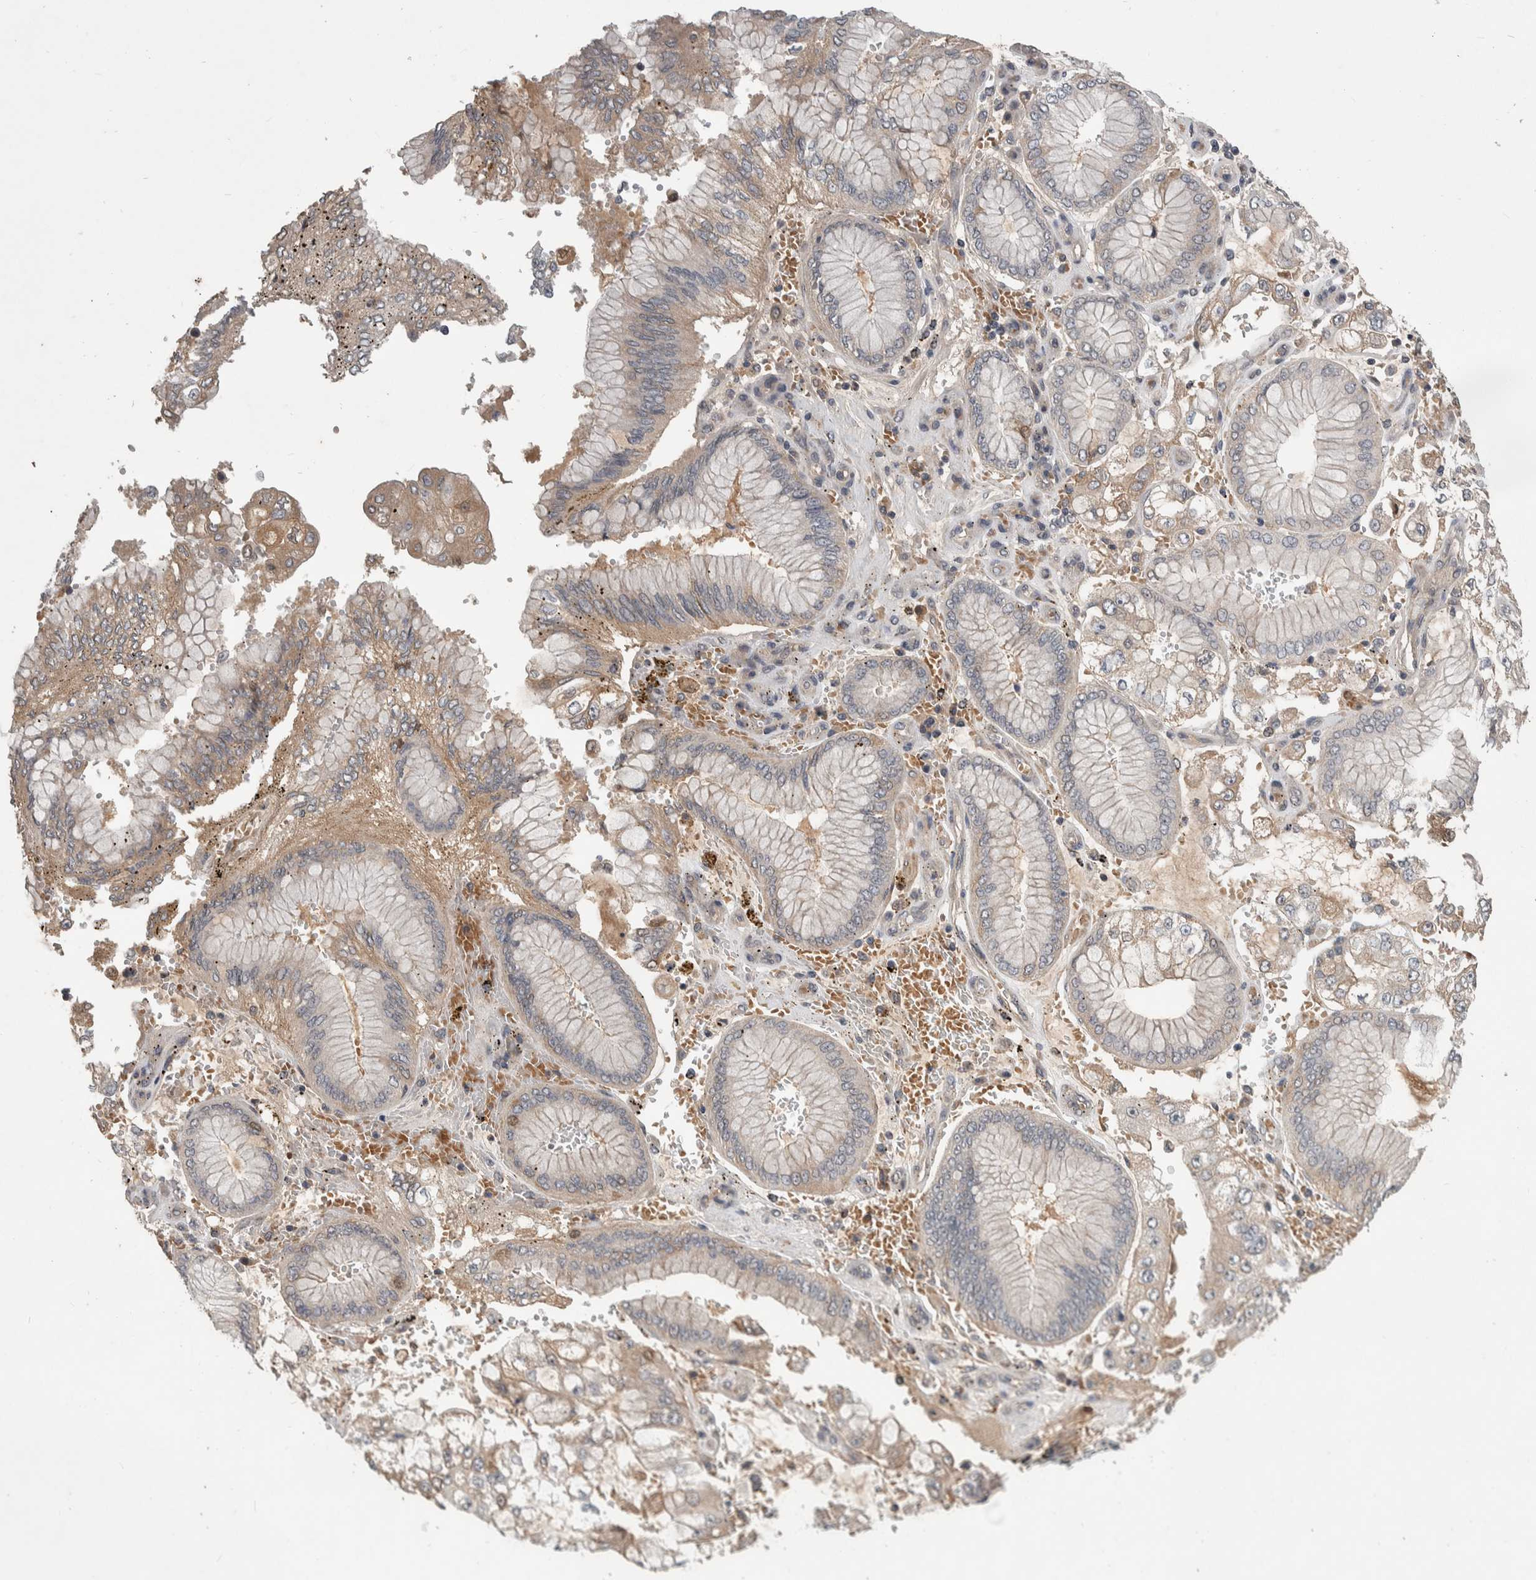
{"staining": {"intensity": "negative", "quantity": "none", "location": "none"}, "tissue": "stomach cancer", "cell_type": "Tumor cells", "image_type": "cancer", "snomed": [{"axis": "morphology", "description": "Adenocarcinoma, NOS"}, {"axis": "topography", "description": "Stomach"}], "caption": "A micrograph of human stomach cancer (adenocarcinoma) is negative for staining in tumor cells.", "gene": "CHRM3", "patient": {"sex": "male", "age": 76}}